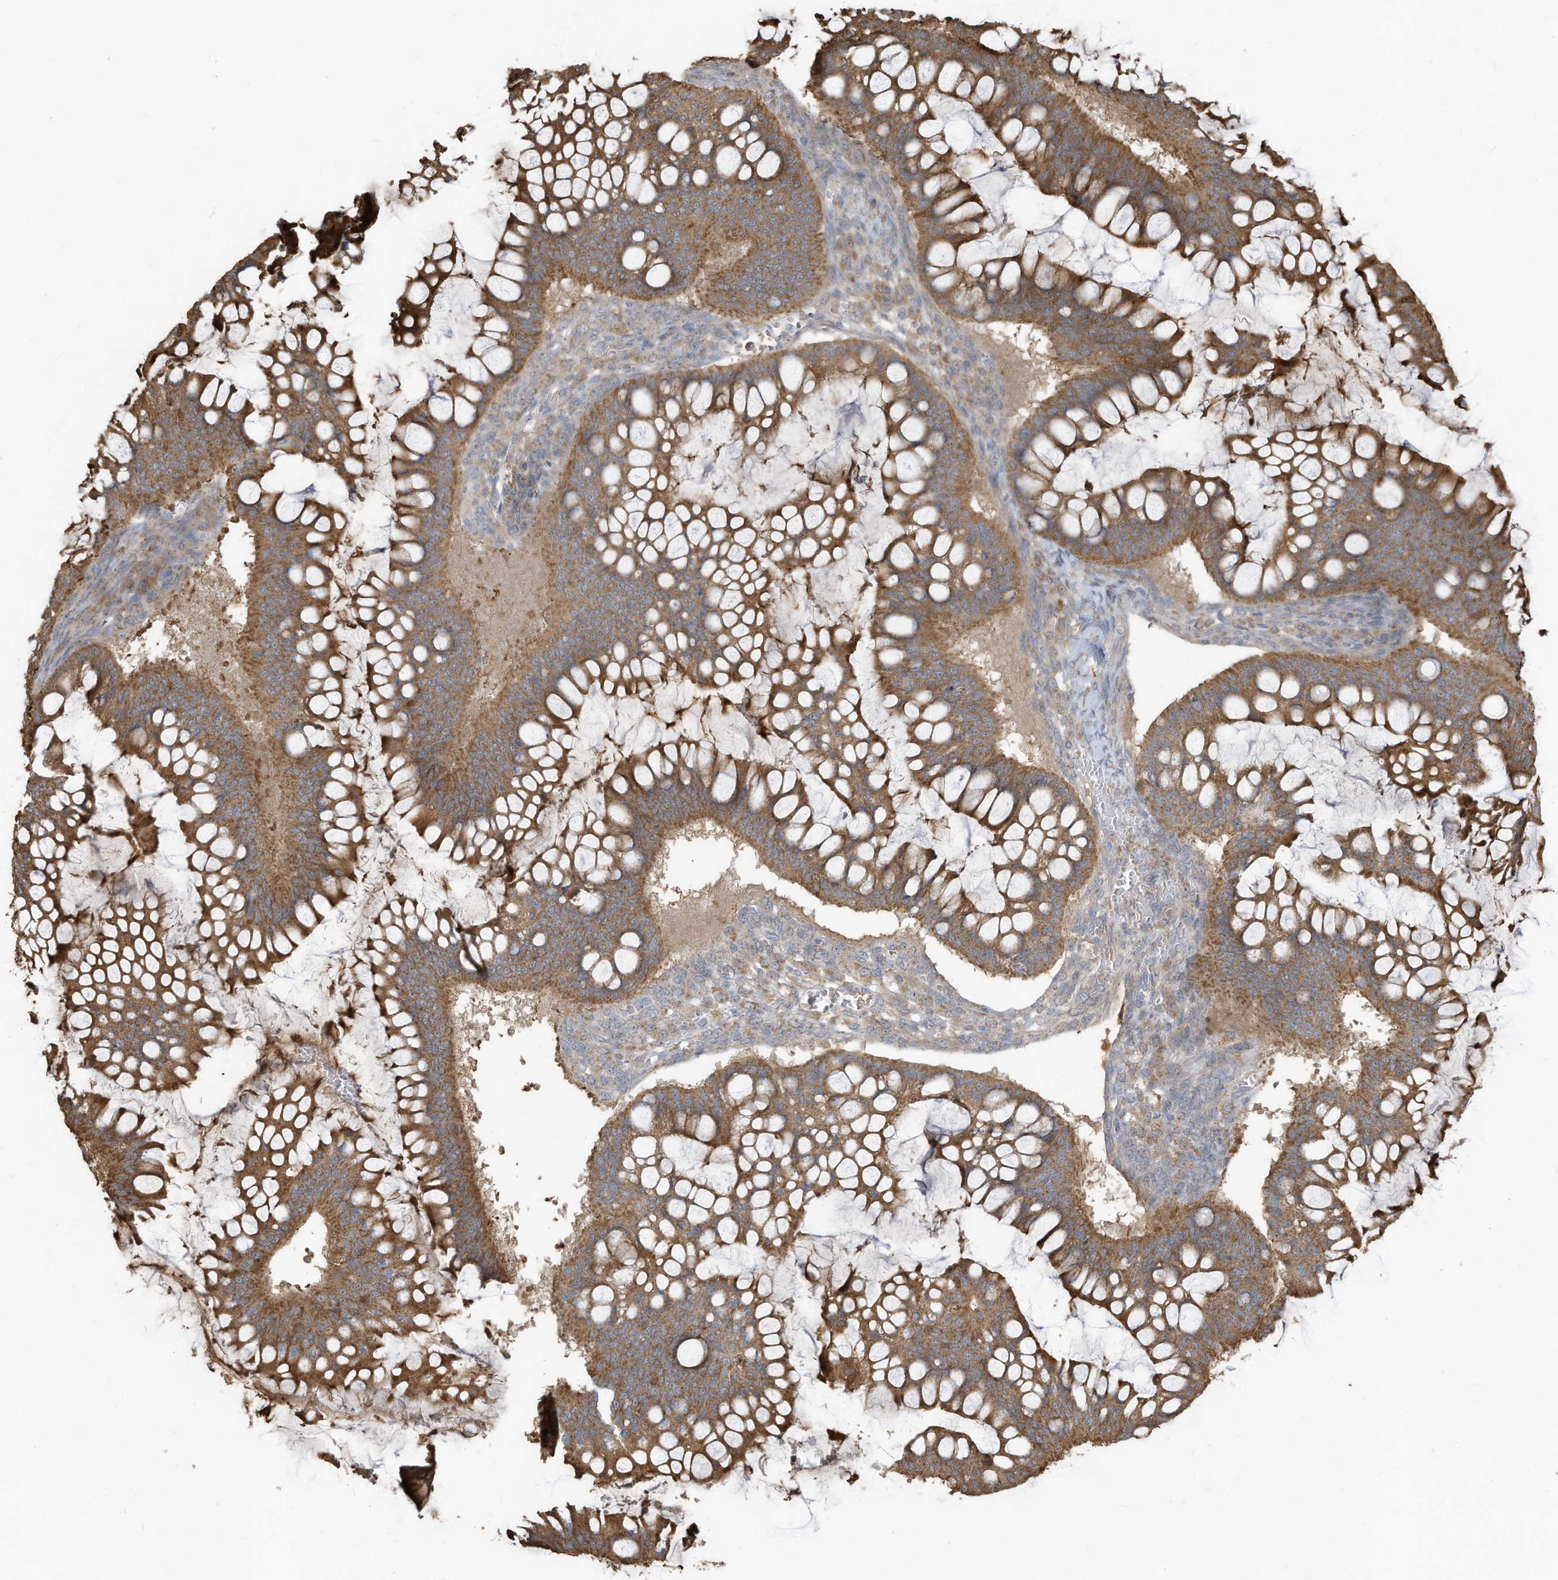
{"staining": {"intensity": "moderate", "quantity": ">75%", "location": "cytoplasmic/membranous"}, "tissue": "ovarian cancer", "cell_type": "Tumor cells", "image_type": "cancer", "snomed": [{"axis": "morphology", "description": "Cystadenocarcinoma, mucinous, NOS"}, {"axis": "topography", "description": "Ovary"}], "caption": "Protein expression analysis of mucinous cystadenocarcinoma (ovarian) demonstrates moderate cytoplasmic/membranous staining in about >75% of tumor cells. The protein is shown in brown color, while the nuclei are stained blue.", "gene": "GTPBP2", "patient": {"sex": "female", "age": 73}}